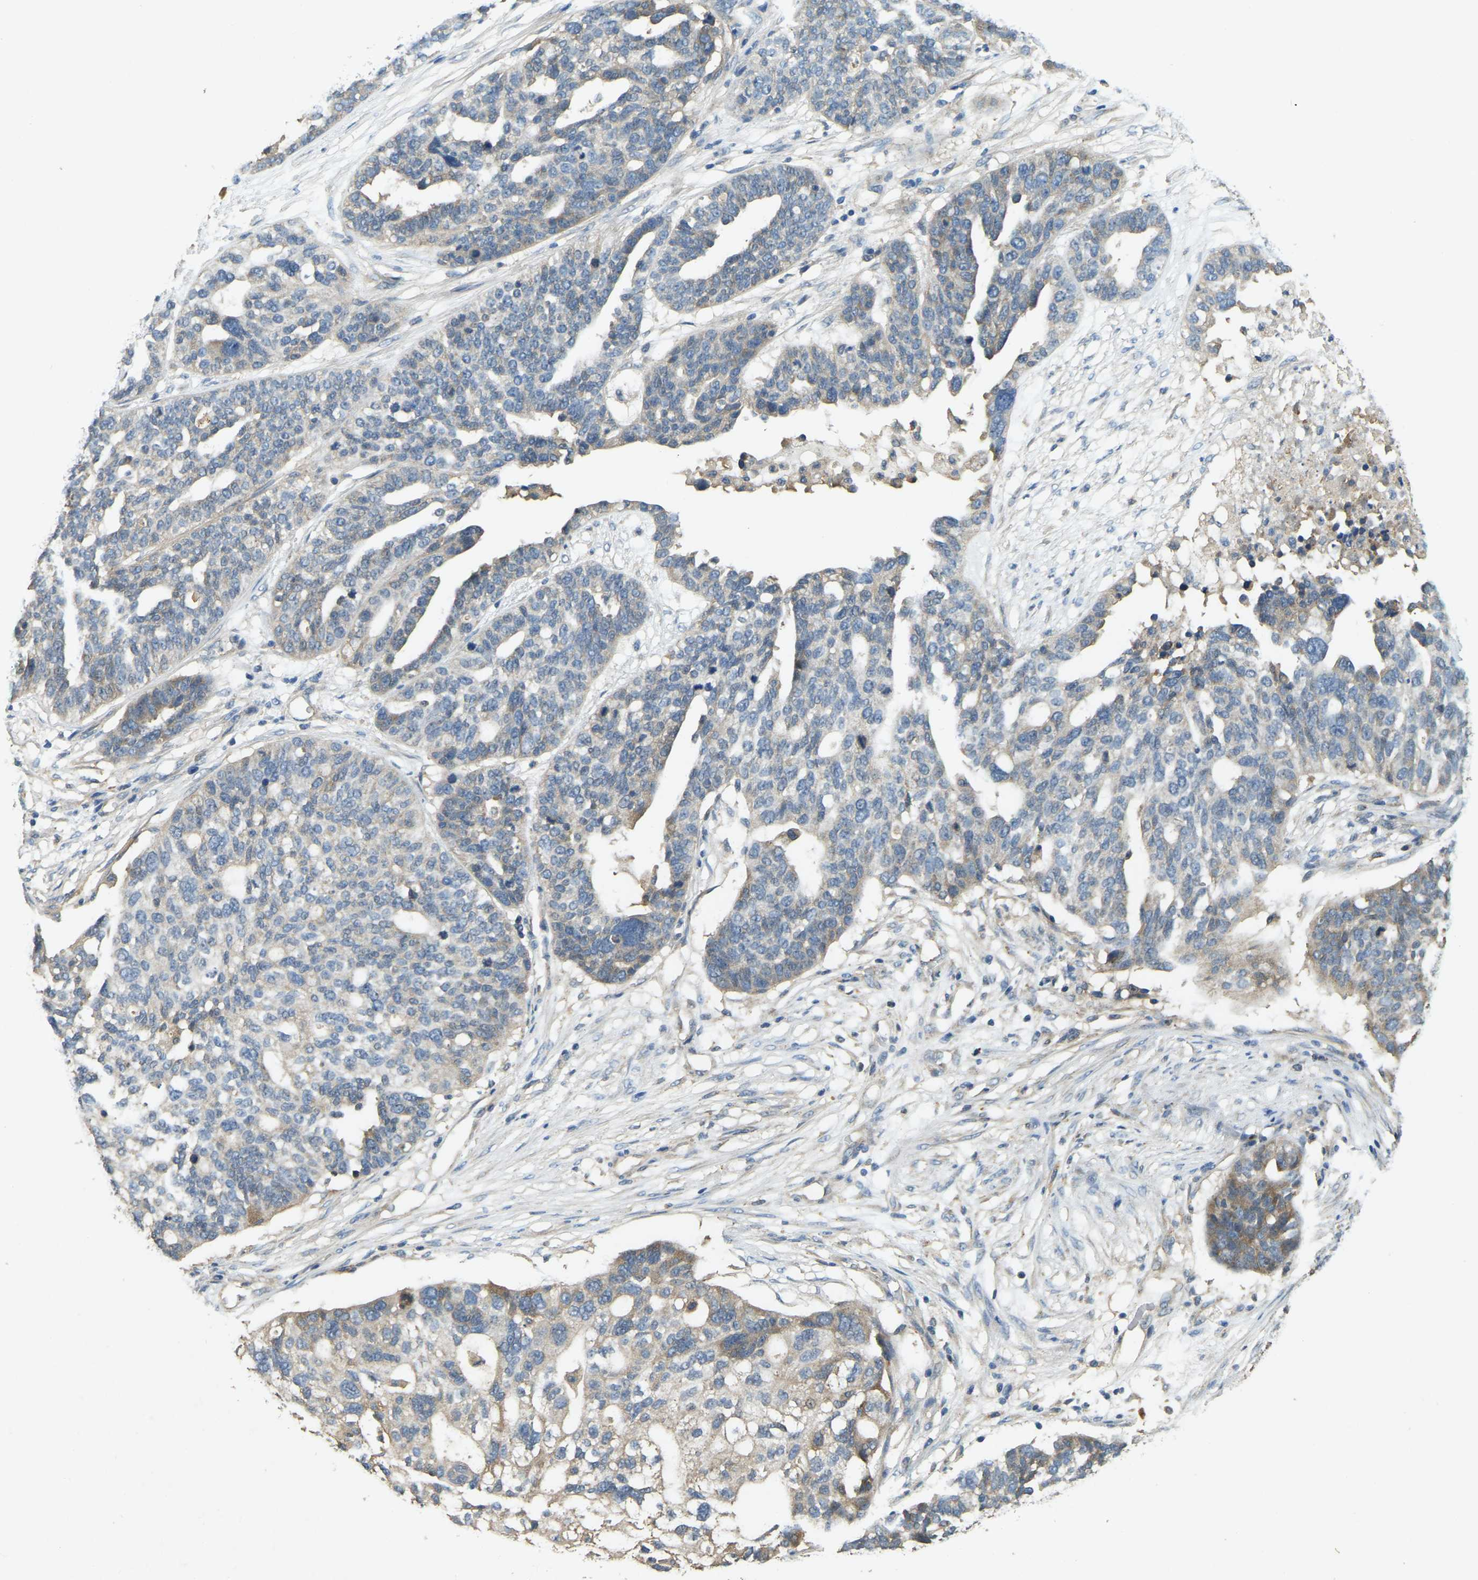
{"staining": {"intensity": "moderate", "quantity": "<25%", "location": "cytoplasmic/membranous"}, "tissue": "ovarian cancer", "cell_type": "Tumor cells", "image_type": "cancer", "snomed": [{"axis": "morphology", "description": "Cystadenocarcinoma, serous, NOS"}, {"axis": "topography", "description": "Ovary"}], "caption": "This is an image of IHC staining of ovarian serous cystadenocarcinoma, which shows moderate expression in the cytoplasmic/membranous of tumor cells.", "gene": "CFLAR", "patient": {"sex": "female", "age": 59}}